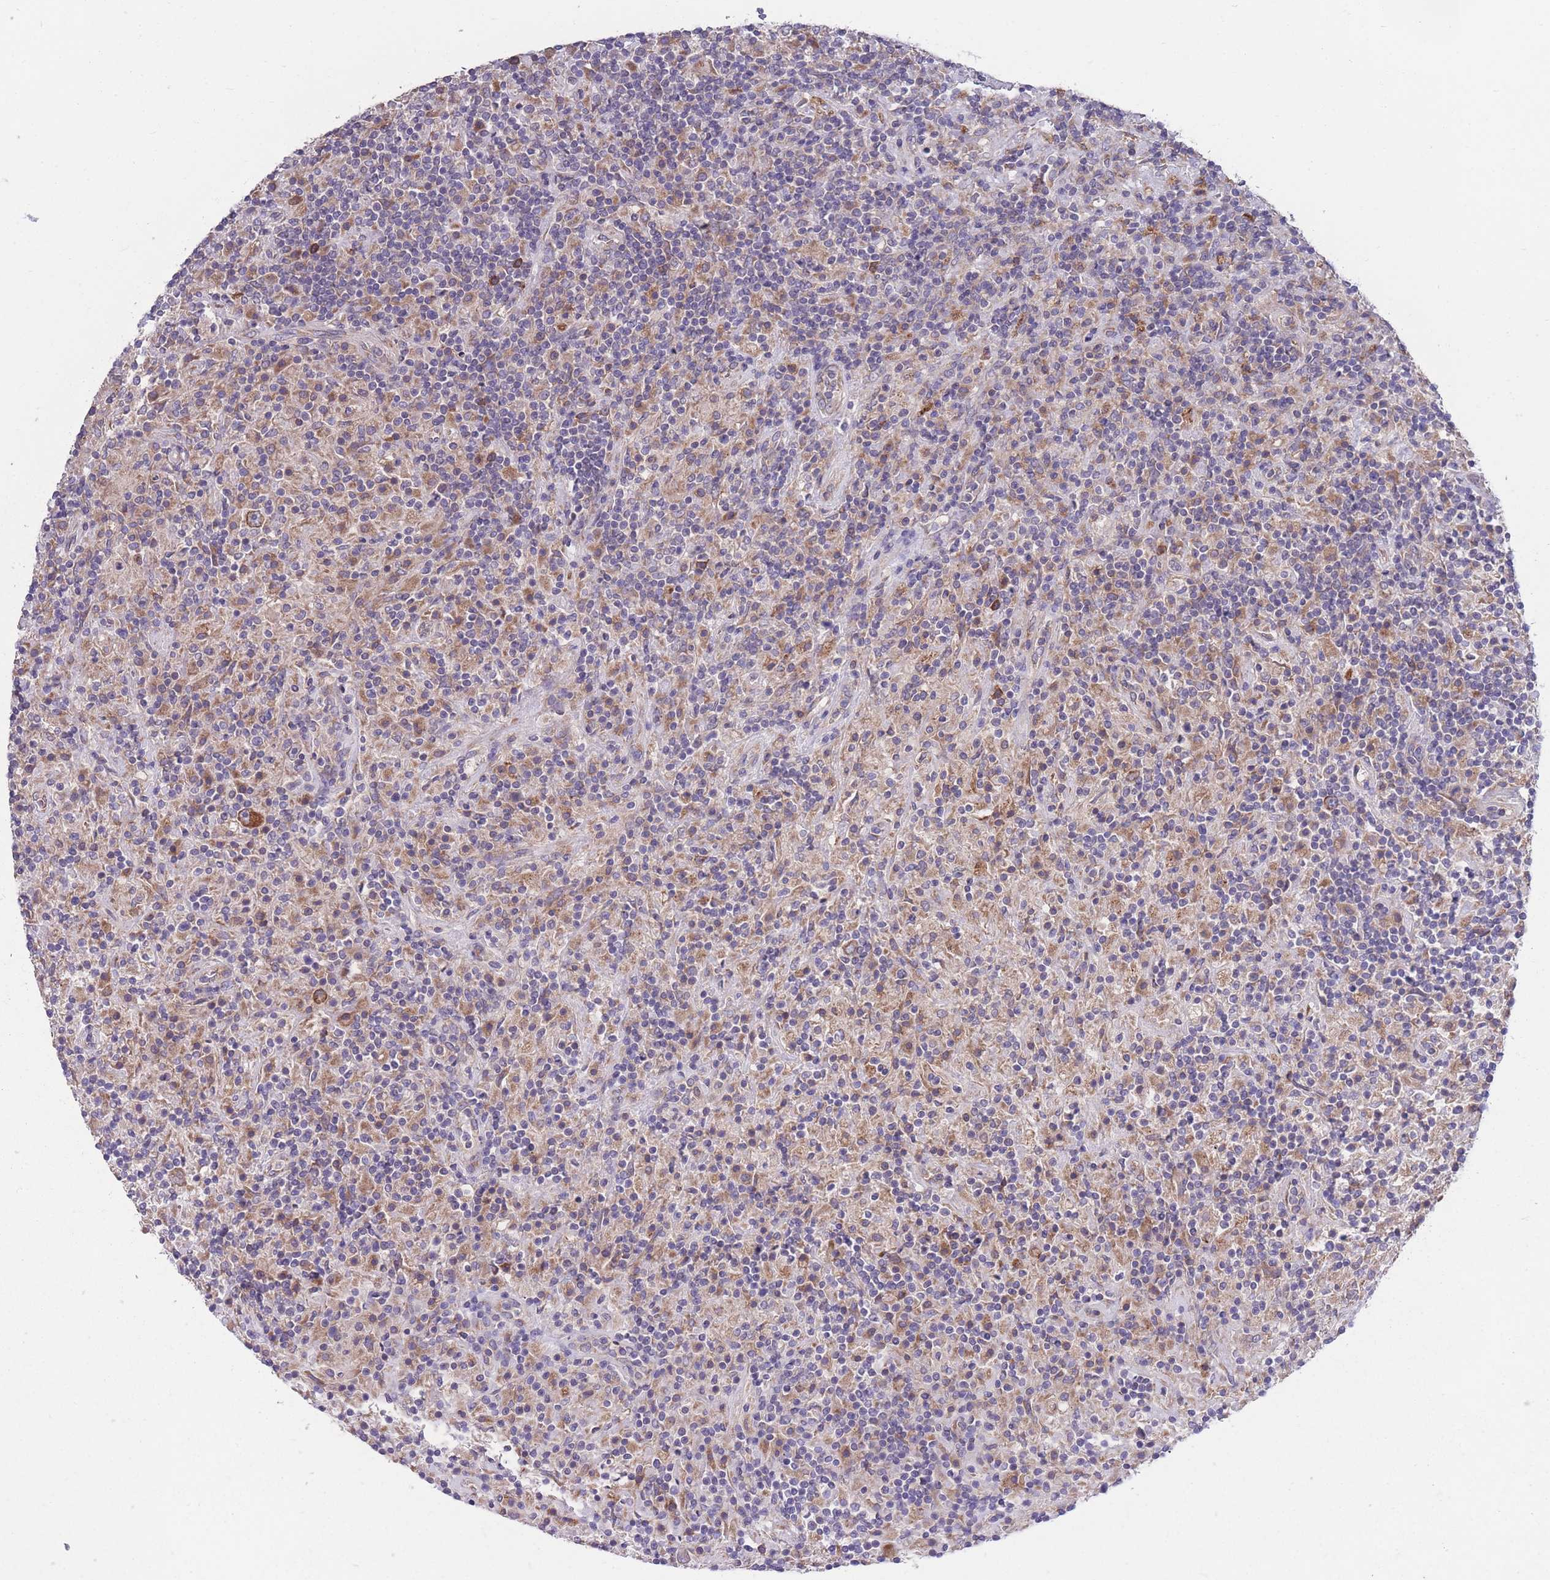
{"staining": {"intensity": "moderate", "quantity": ">75%", "location": "cytoplasmic/membranous"}, "tissue": "lymphoma", "cell_type": "Tumor cells", "image_type": "cancer", "snomed": [{"axis": "morphology", "description": "Hodgkin's disease, NOS"}, {"axis": "topography", "description": "Lymph node"}], "caption": "Hodgkin's disease stained with DAB (3,3'-diaminobenzidine) IHC displays medium levels of moderate cytoplasmic/membranous positivity in about >75% of tumor cells. (brown staining indicates protein expression, while blue staining denotes nuclei).", "gene": "STIM2", "patient": {"sex": "male", "age": 70}}